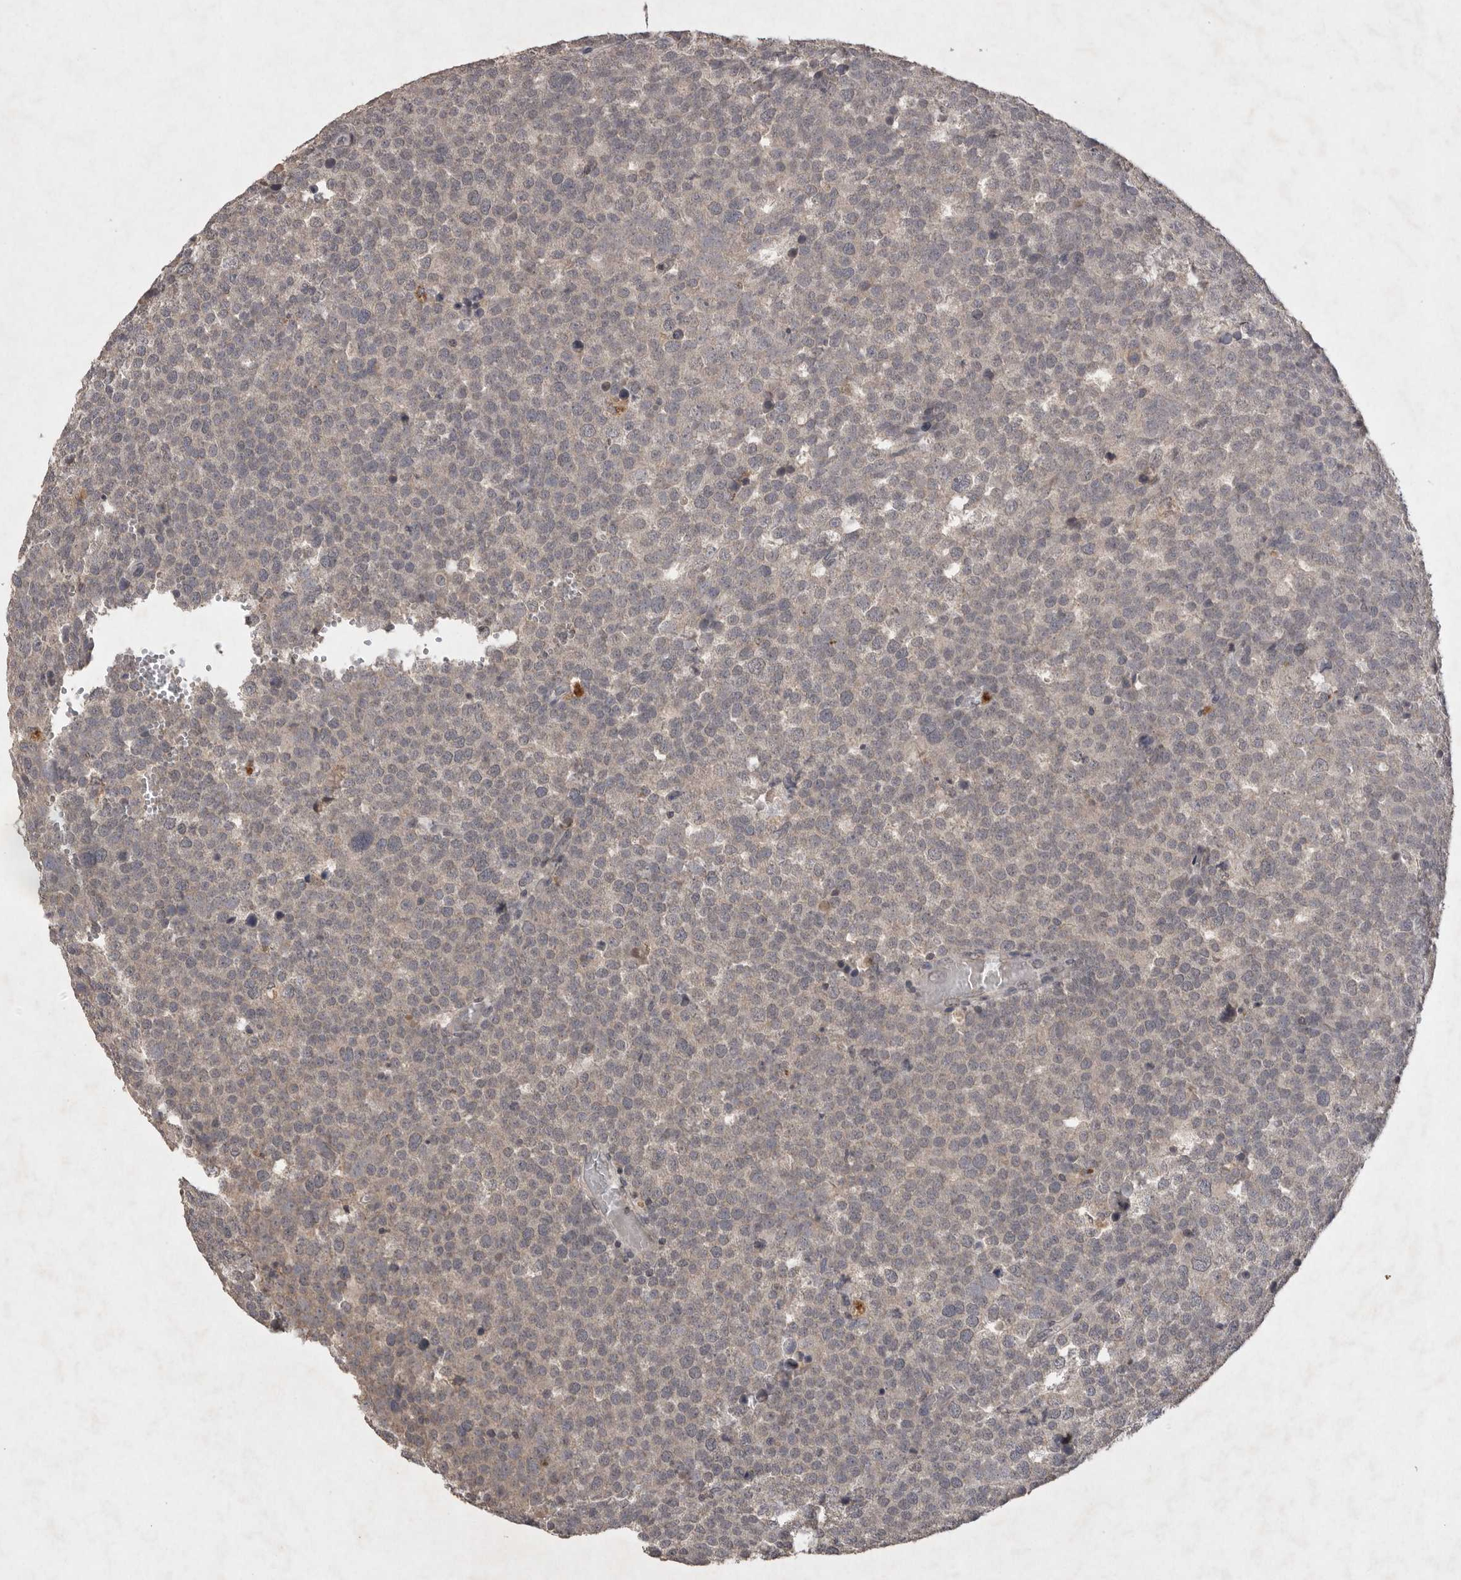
{"staining": {"intensity": "negative", "quantity": "none", "location": "none"}, "tissue": "testis cancer", "cell_type": "Tumor cells", "image_type": "cancer", "snomed": [{"axis": "morphology", "description": "Seminoma, NOS"}, {"axis": "topography", "description": "Testis"}], "caption": "High magnification brightfield microscopy of seminoma (testis) stained with DAB (brown) and counterstained with hematoxylin (blue): tumor cells show no significant staining.", "gene": "APLNR", "patient": {"sex": "male", "age": 71}}